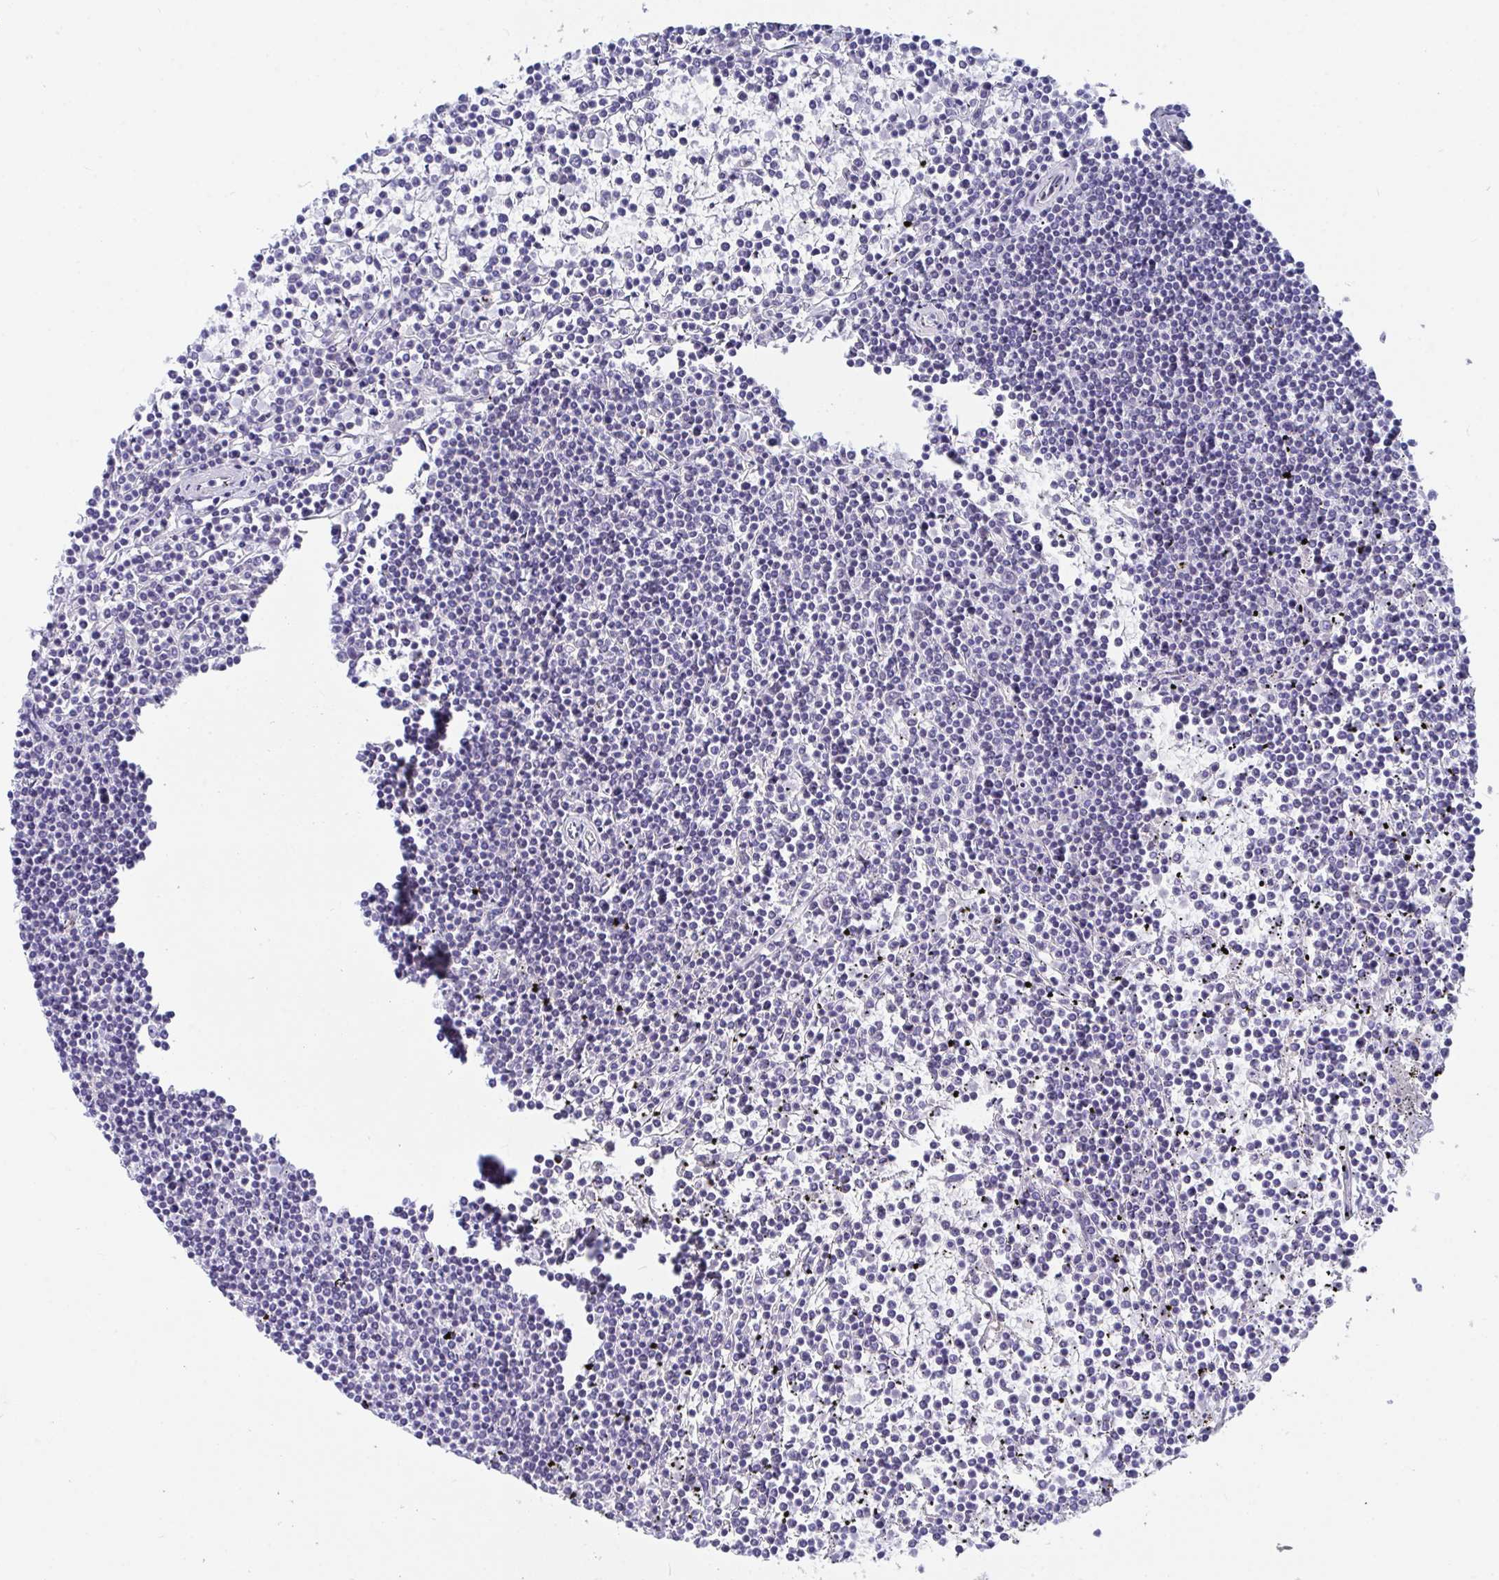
{"staining": {"intensity": "negative", "quantity": "none", "location": "none"}, "tissue": "lymphoma", "cell_type": "Tumor cells", "image_type": "cancer", "snomed": [{"axis": "morphology", "description": "Malignant lymphoma, non-Hodgkin's type, Low grade"}, {"axis": "topography", "description": "Spleen"}], "caption": "Malignant lymphoma, non-Hodgkin's type (low-grade) was stained to show a protein in brown. There is no significant expression in tumor cells.", "gene": "DAOA", "patient": {"sex": "female", "age": 19}}